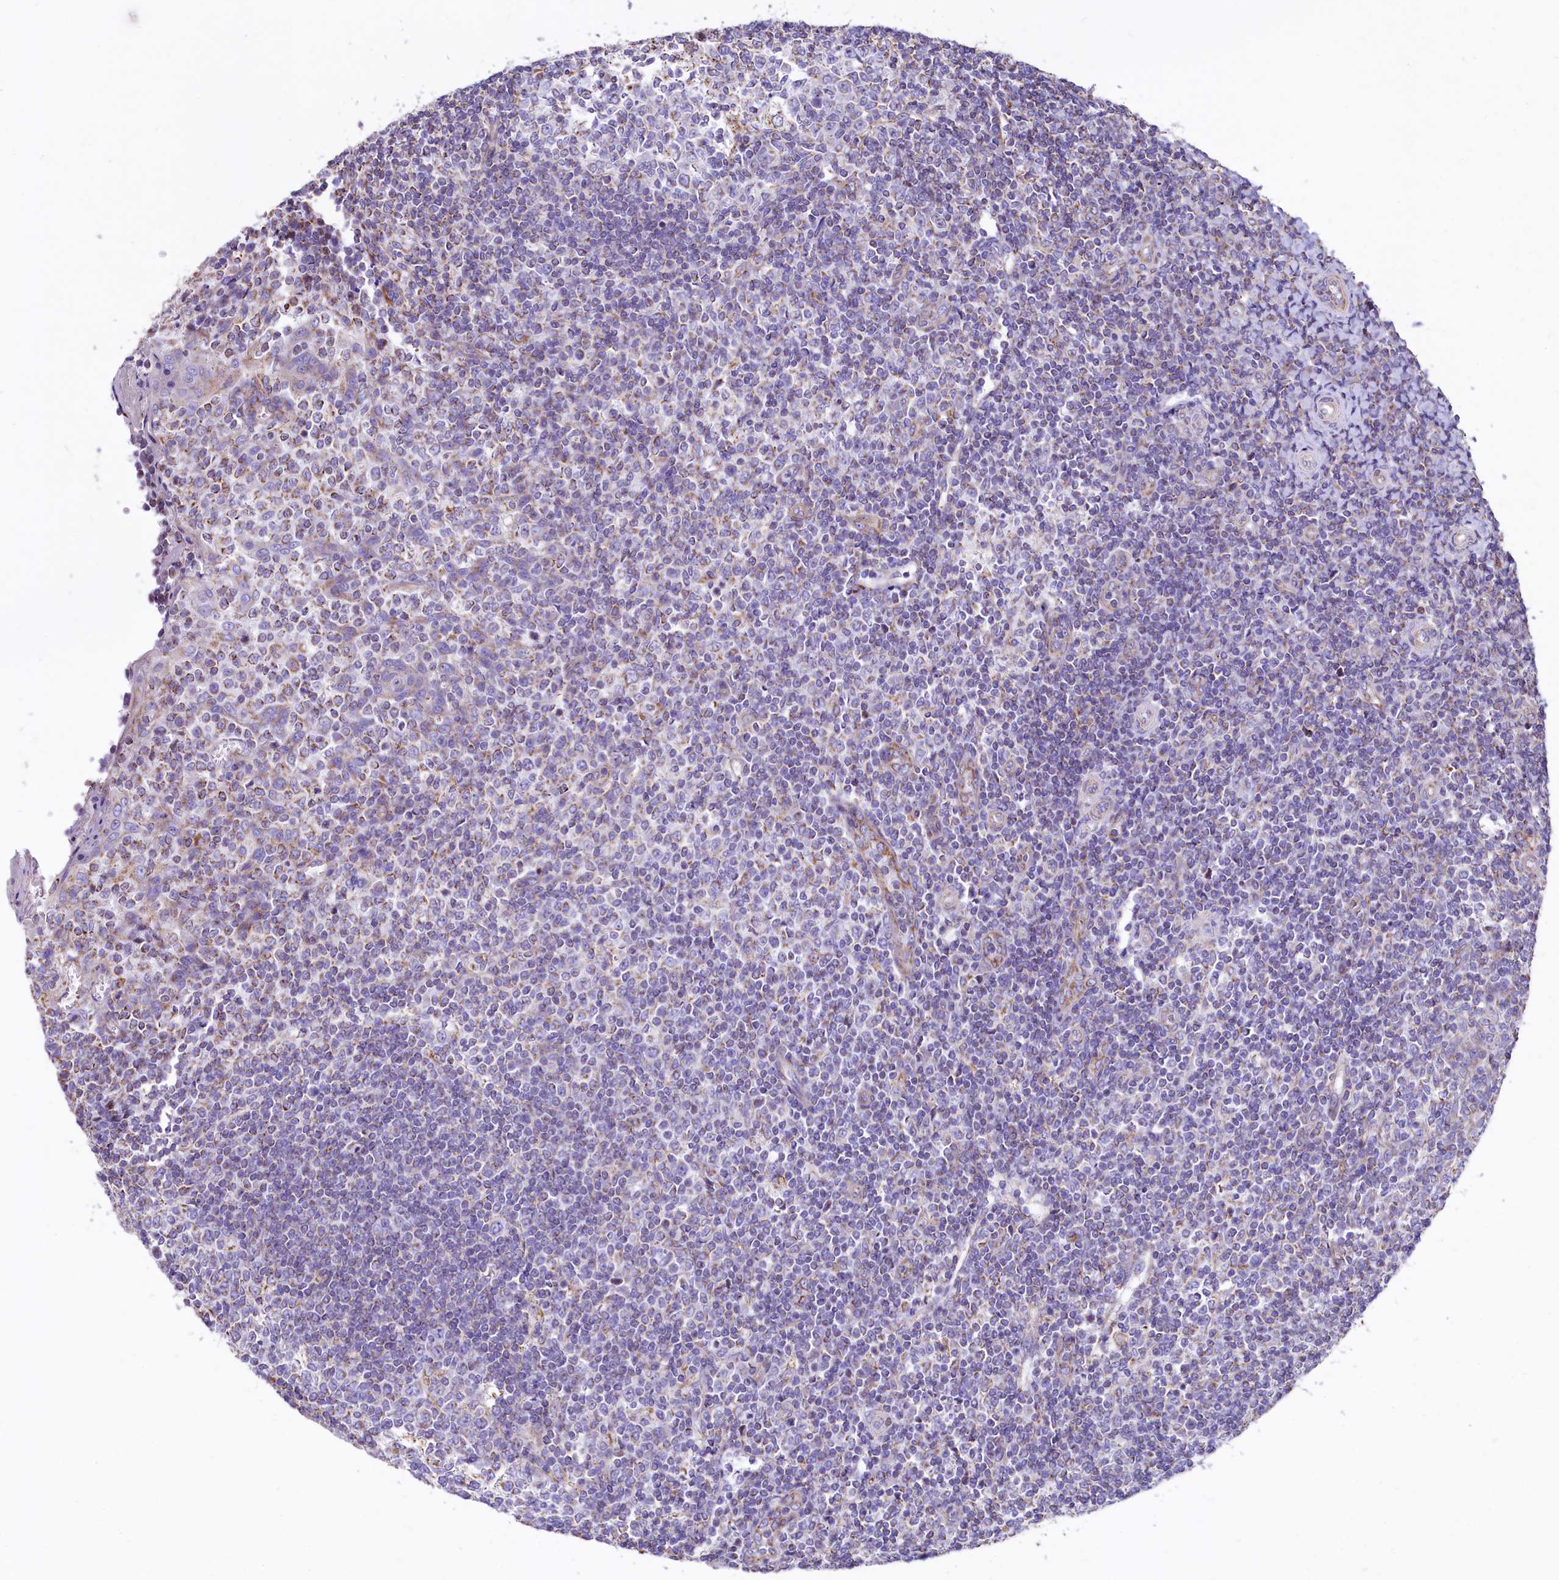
{"staining": {"intensity": "moderate", "quantity": "<25%", "location": "cytoplasmic/membranous"}, "tissue": "tonsil", "cell_type": "Germinal center cells", "image_type": "normal", "snomed": [{"axis": "morphology", "description": "Normal tissue, NOS"}, {"axis": "topography", "description": "Tonsil"}], "caption": "Immunohistochemistry (IHC) image of normal human tonsil stained for a protein (brown), which reveals low levels of moderate cytoplasmic/membranous expression in approximately <25% of germinal center cells.", "gene": "VWCE", "patient": {"sex": "female", "age": 19}}